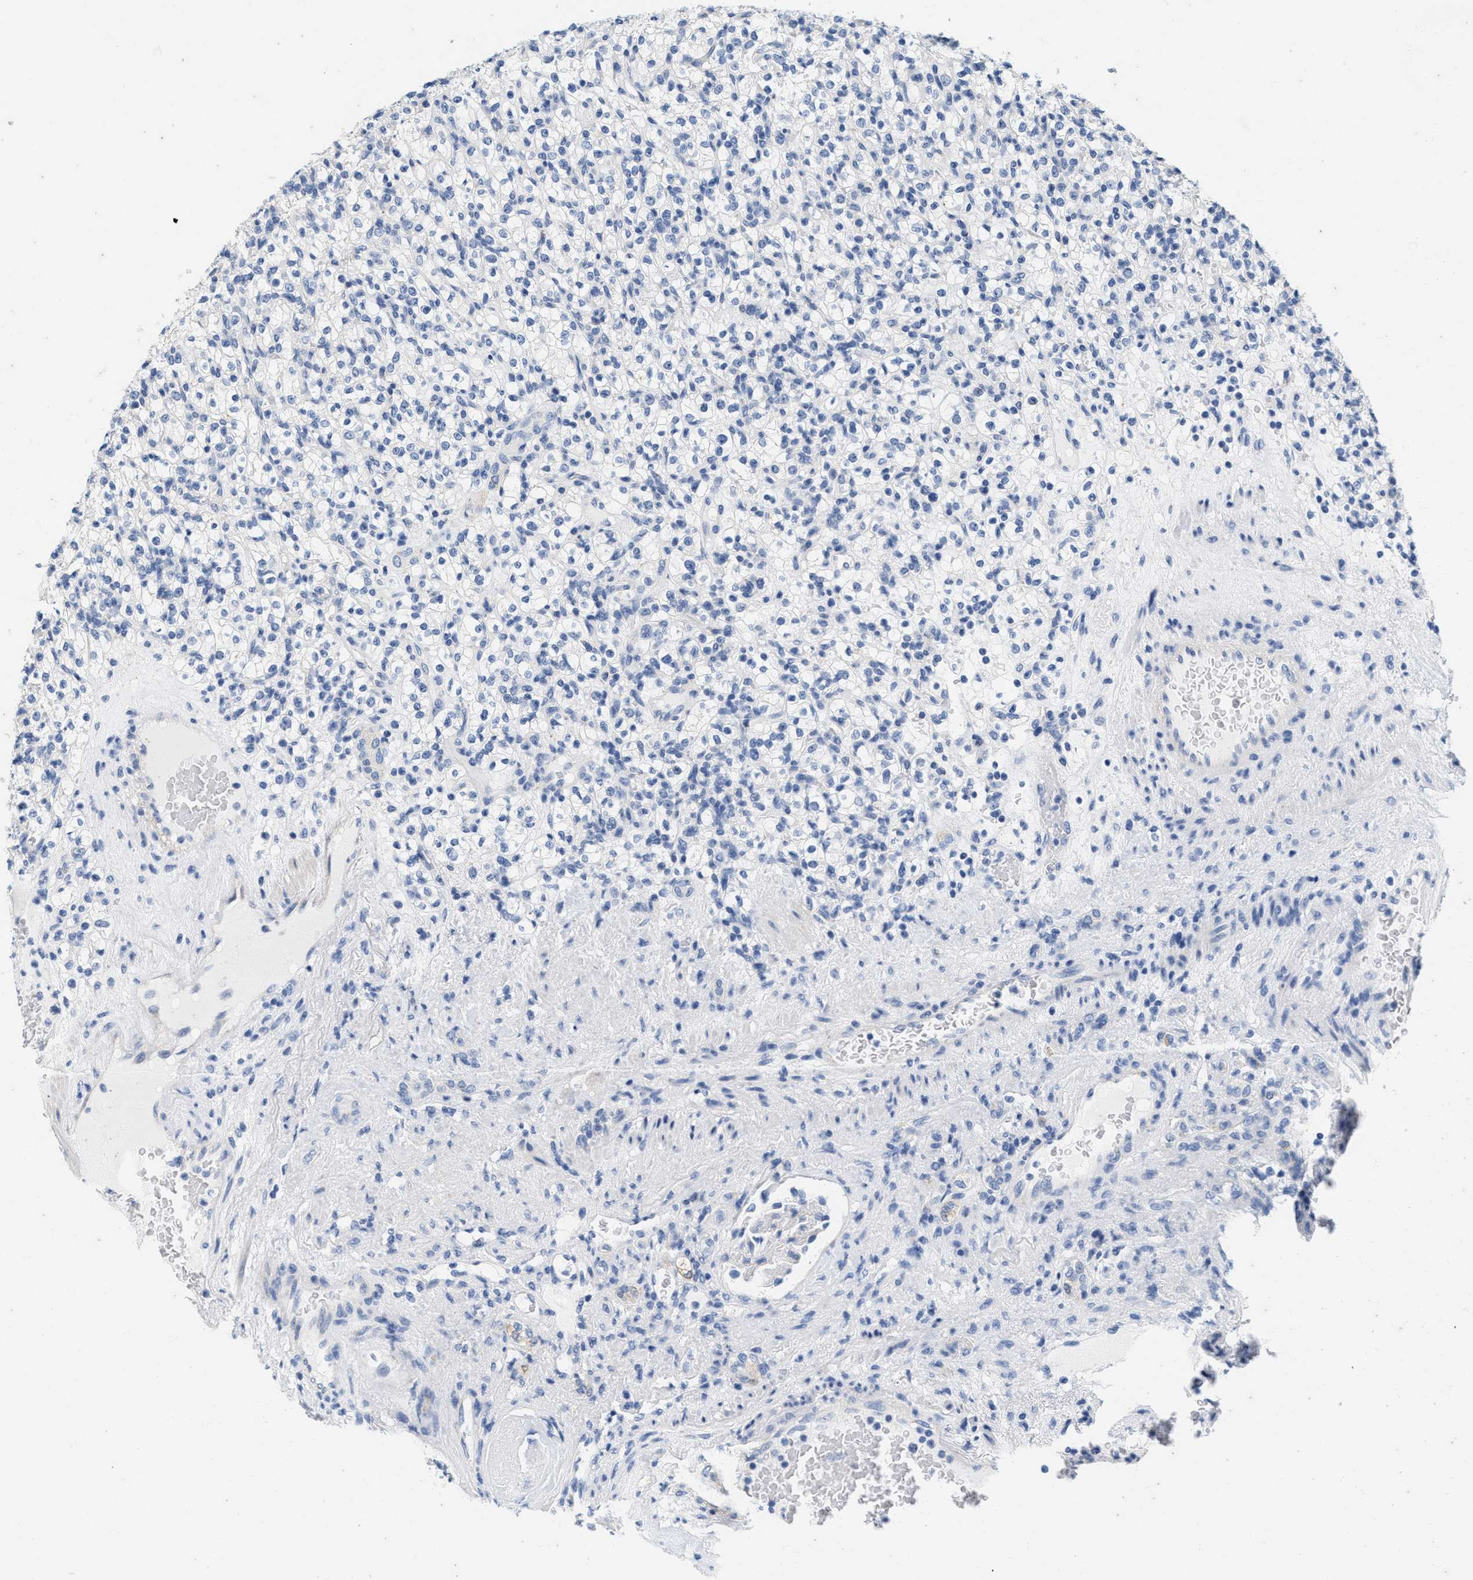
{"staining": {"intensity": "negative", "quantity": "none", "location": "none"}, "tissue": "renal cancer", "cell_type": "Tumor cells", "image_type": "cancer", "snomed": [{"axis": "morphology", "description": "Normal tissue, NOS"}, {"axis": "morphology", "description": "Adenocarcinoma, NOS"}, {"axis": "topography", "description": "Kidney"}], "caption": "Photomicrograph shows no protein staining in tumor cells of renal adenocarcinoma tissue.", "gene": "ABCB11", "patient": {"sex": "female", "age": 72}}